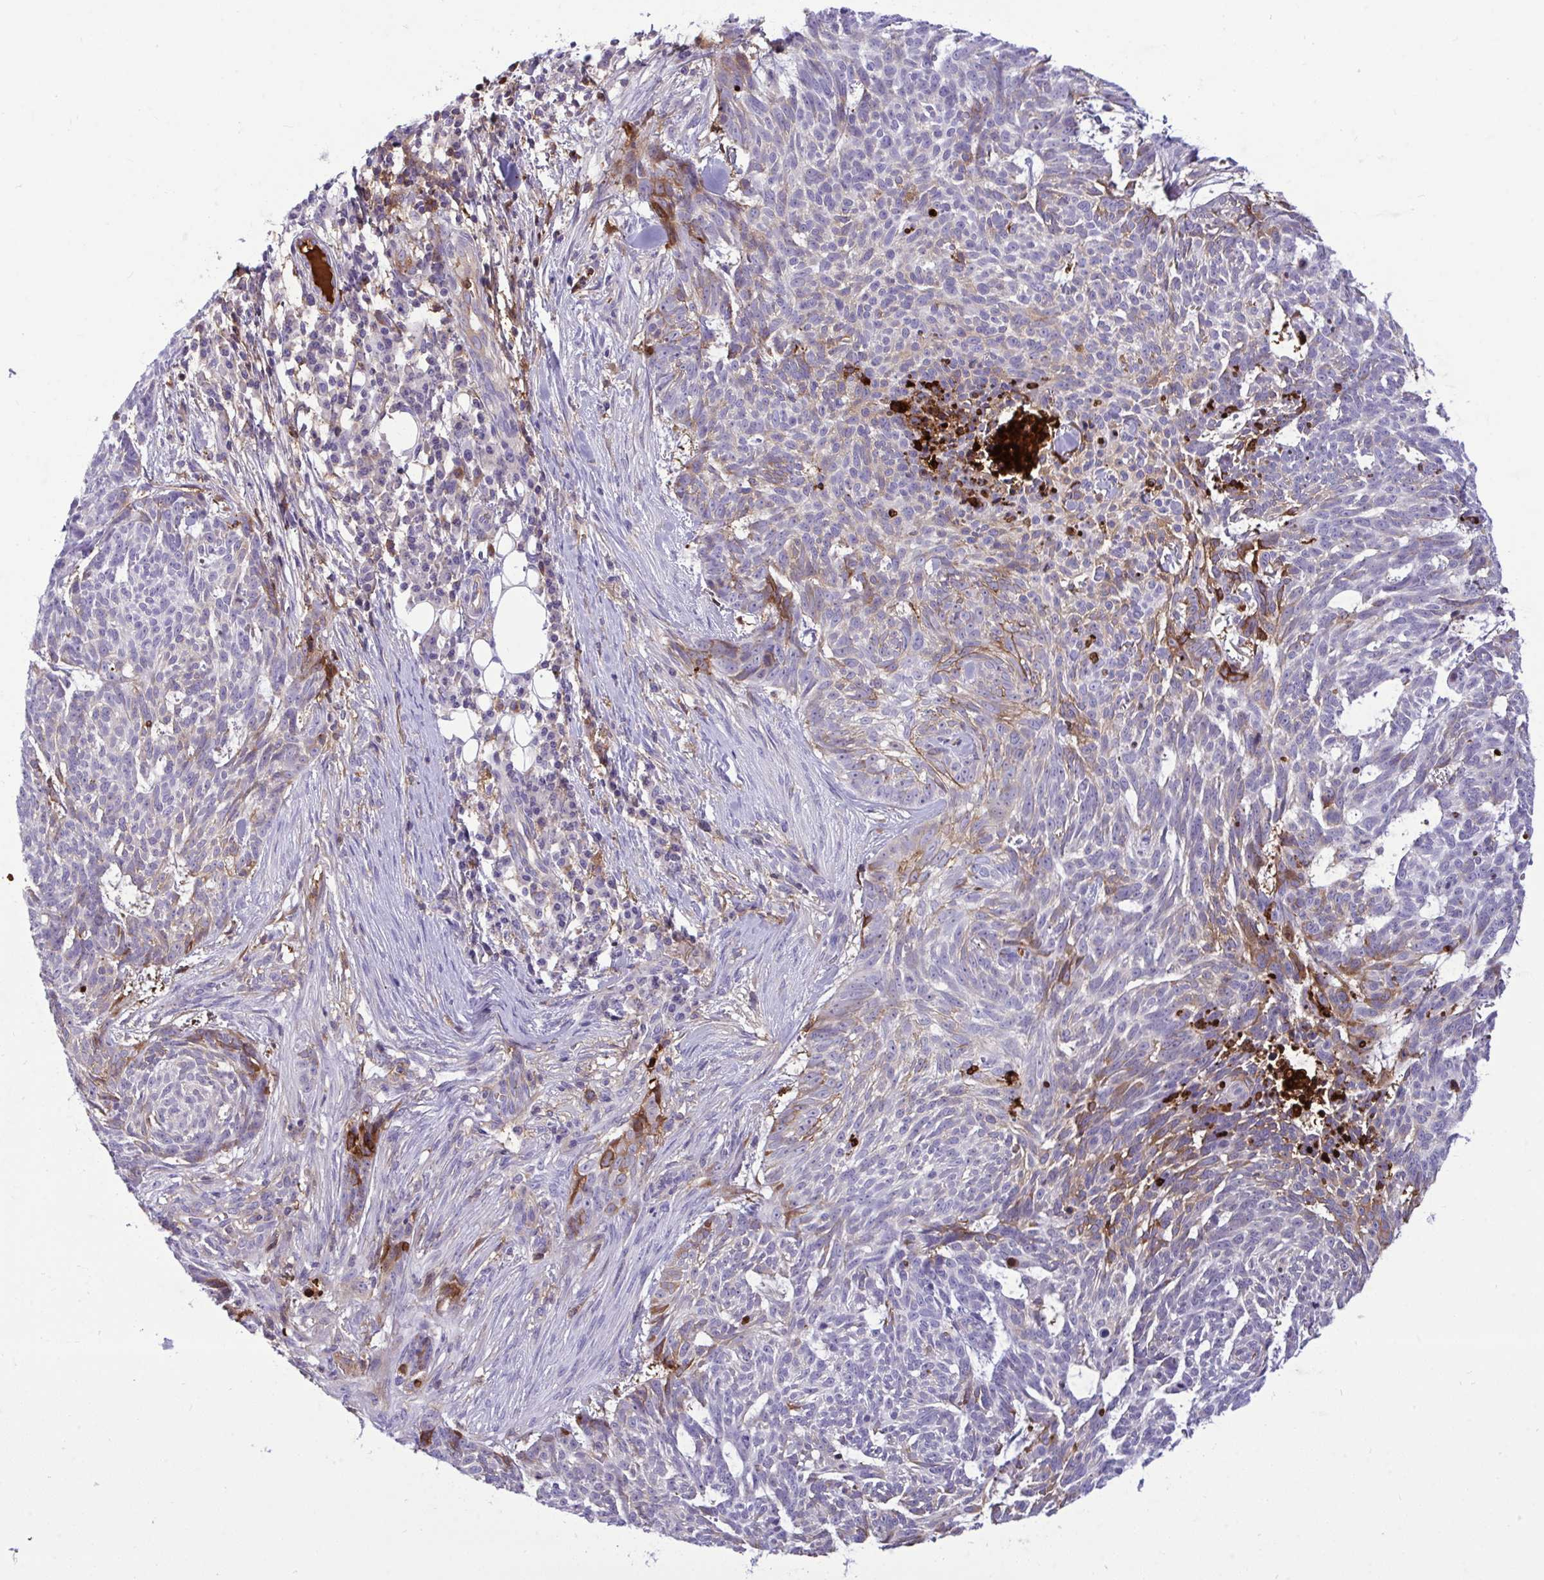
{"staining": {"intensity": "moderate", "quantity": "<25%", "location": "cytoplasmic/membranous"}, "tissue": "skin cancer", "cell_type": "Tumor cells", "image_type": "cancer", "snomed": [{"axis": "morphology", "description": "Basal cell carcinoma"}, {"axis": "topography", "description": "Skin"}], "caption": "The immunohistochemical stain labels moderate cytoplasmic/membranous expression in tumor cells of skin cancer tissue. The staining was performed using DAB (3,3'-diaminobenzidine), with brown indicating positive protein expression. Nuclei are stained blue with hematoxylin.", "gene": "F2", "patient": {"sex": "female", "age": 93}}